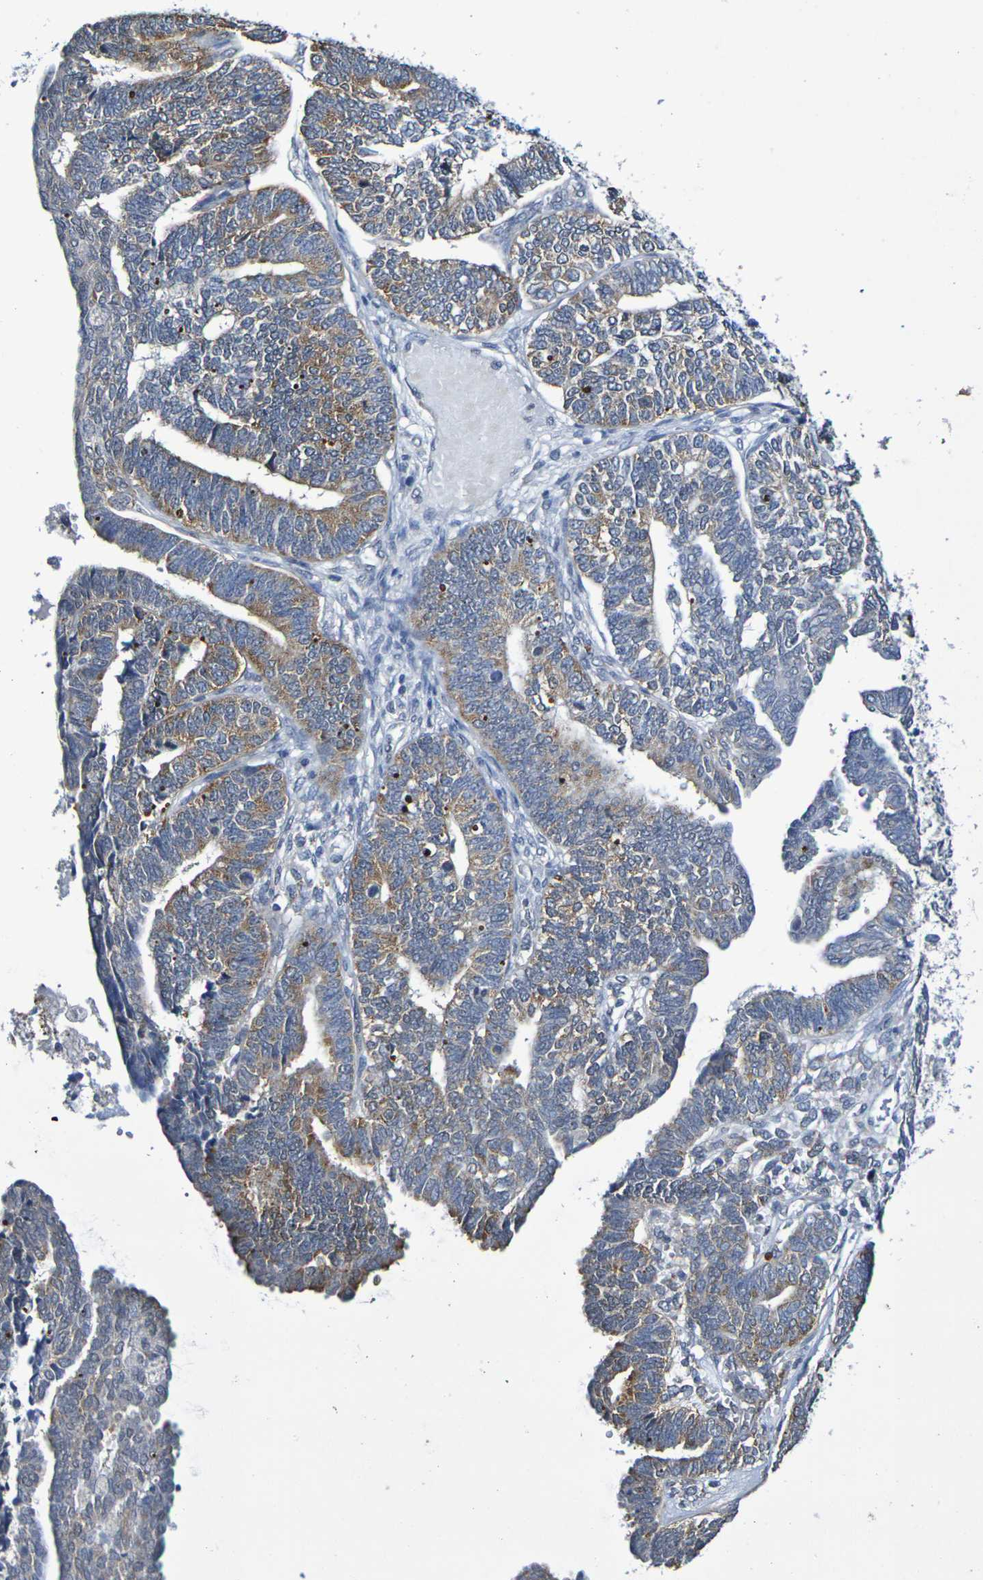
{"staining": {"intensity": "moderate", "quantity": "25%-75%", "location": "cytoplasmic/membranous"}, "tissue": "endometrial cancer", "cell_type": "Tumor cells", "image_type": "cancer", "snomed": [{"axis": "morphology", "description": "Adenocarcinoma, NOS"}, {"axis": "topography", "description": "Endometrium"}], "caption": "IHC histopathology image of endometrial cancer stained for a protein (brown), which shows medium levels of moderate cytoplasmic/membranous positivity in about 25%-75% of tumor cells.", "gene": "CHRNB1", "patient": {"sex": "female", "age": 70}}